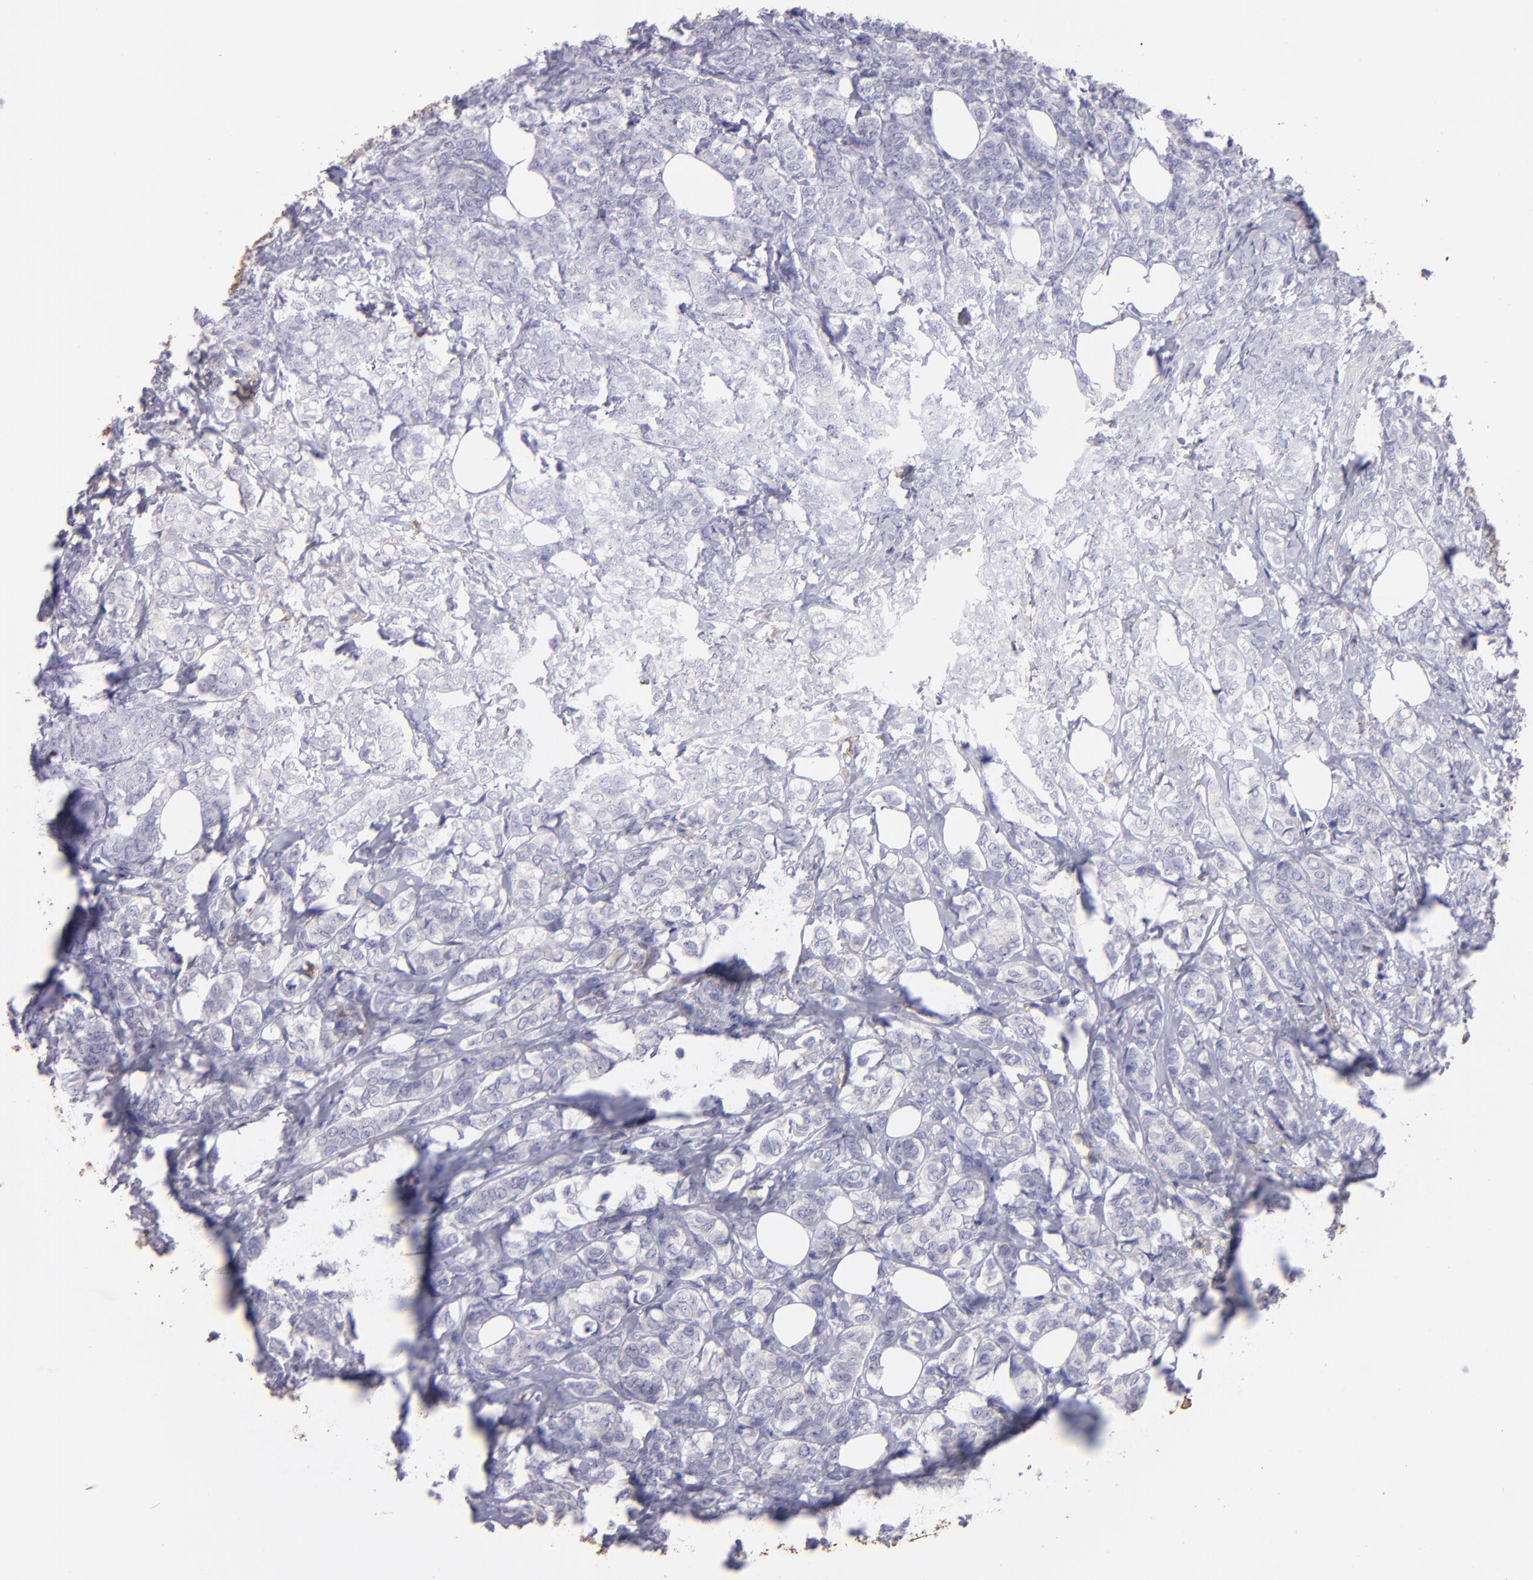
{"staining": {"intensity": "negative", "quantity": "none", "location": "none"}, "tissue": "breast cancer", "cell_type": "Tumor cells", "image_type": "cancer", "snomed": [{"axis": "morphology", "description": "Lobular carcinoma"}, {"axis": "topography", "description": "Breast"}], "caption": "This is an immunohistochemistry (IHC) photomicrograph of breast cancer. There is no staining in tumor cells.", "gene": "FGB", "patient": {"sex": "female", "age": 60}}